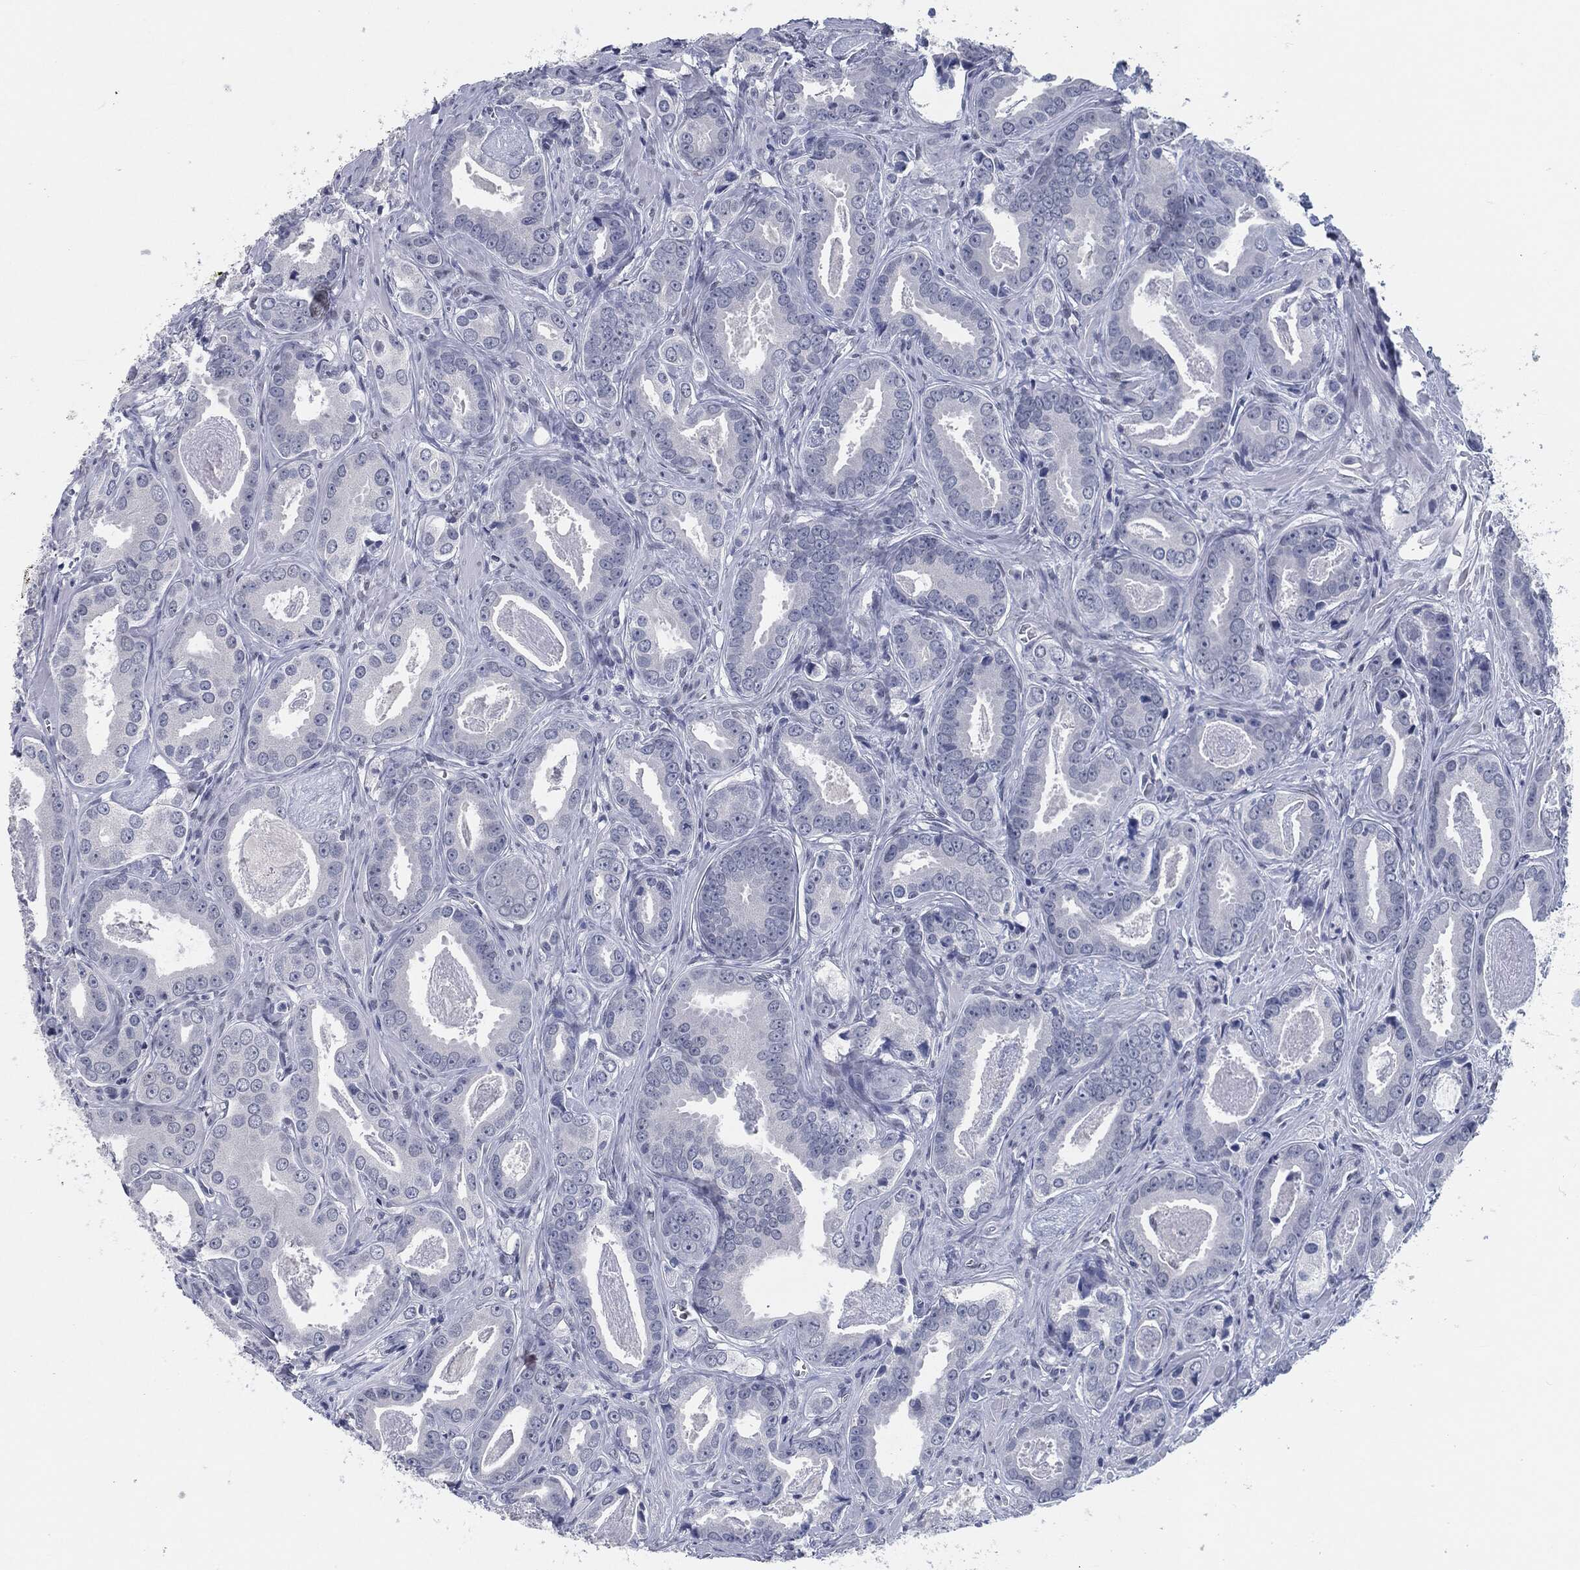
{"staining": {"intensity": "negative", "quantity": "none", "location": "none"}, "tissue": "prostate cancer", "cell_type": "Tumor cells", "image_type": "cancer", "snomed": [{"axis": "morphology", "description": "Adenocarcinoma, NOS"}, {"axis": "topography", "description": "Prostate"}], "caption": "IHC micrograph of human prostate cancer stained for a protein (brown), which reveals no staining in tumor cells.", "gene": "PROM1", "patient": {"sex": "male", "age": 61}}